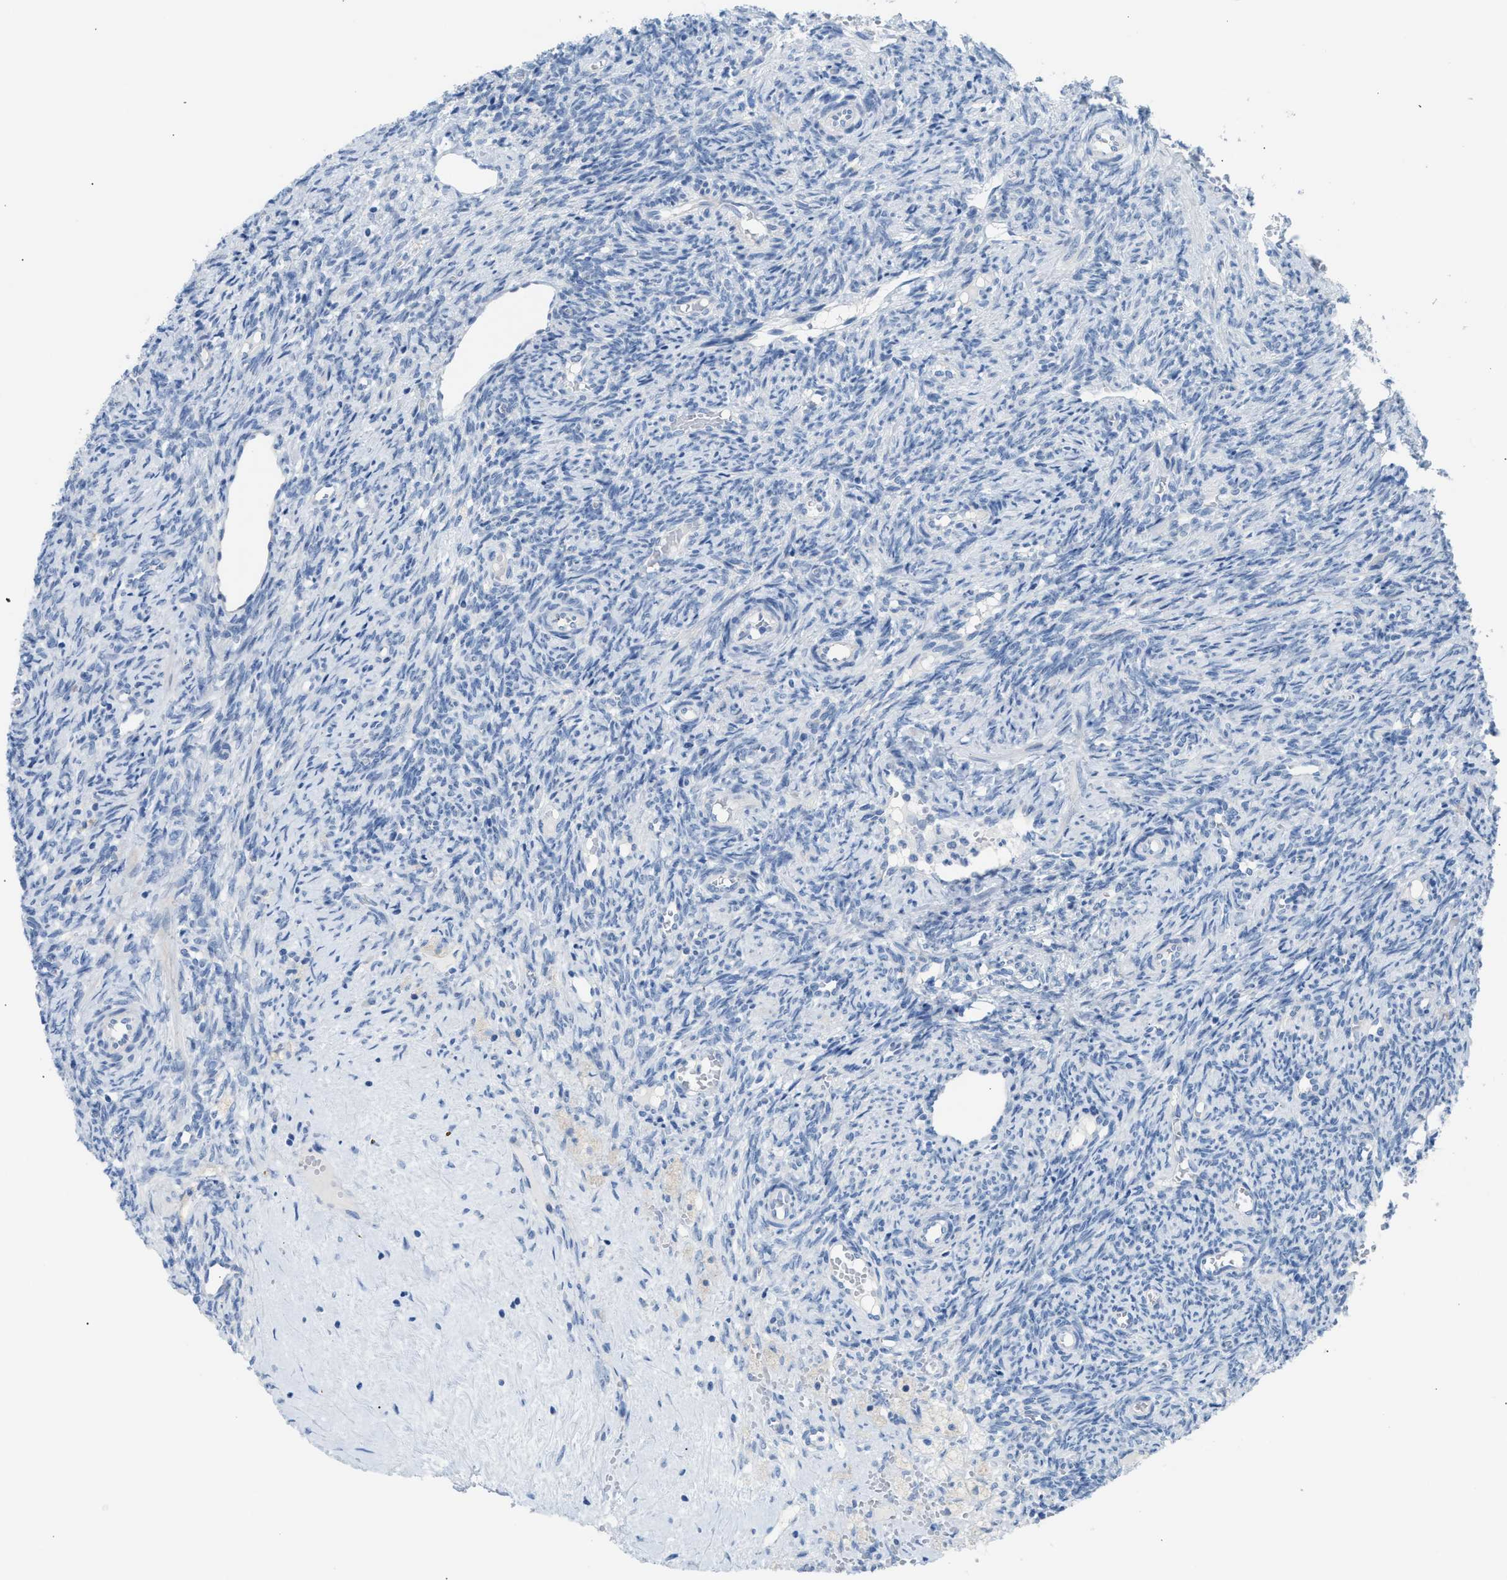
{"staining": {"intensity": "negative", "quantity": "none", "location": "none"}, "tissue": "ovary", "cell_type": "Follicle cells", "image_type": "normal", "snomed": [{"axis": "morphology", "description": "Normal tissue, NOS"}, {"axis": "topography", "description": "Ovary"}], "caption": "DAB immunohistochemical staining of normal ovary shows no significant staining in follicle cells.", "gene": "ERBB2", "patient": {"sex": "female", "age": 41}}